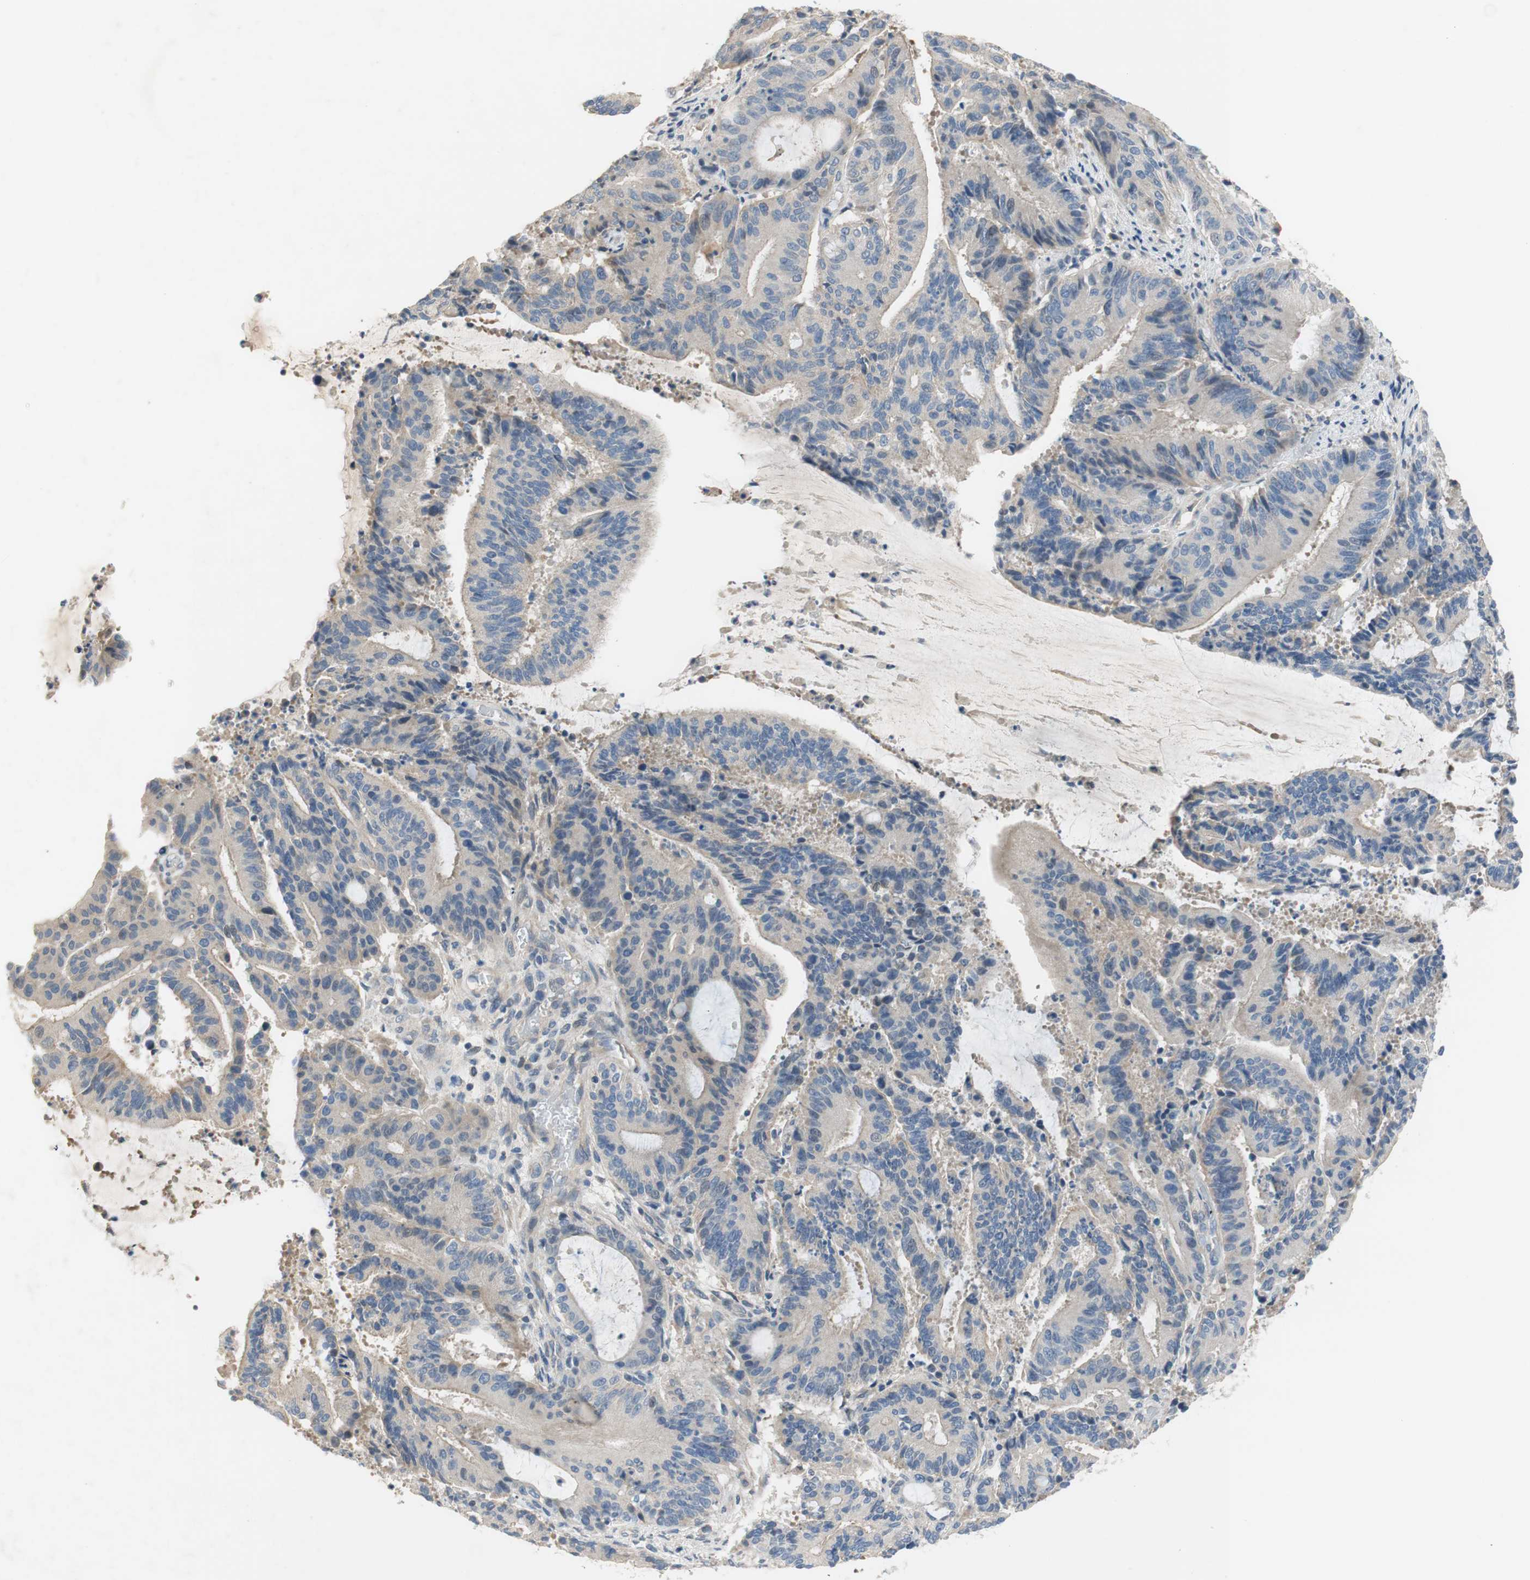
{"staining": {"intensity": "weak", "quantity": "<25%", "location": "cytoplasmic/membranous"}, "tissue": "liver cancer", "cell_type": "Tumor cells", "image_type": "cancer", "snomed": [{"axis": "morphology", "description": "Cholangiocarcinoma"}, {"axis": "topography", "description": "Liver"}], "caption": "This is an immunohistochemistry (IHC) photomicrograph of liver cholangiocarcinoma. There is no staining in tumor cells.", "gene": "TACR3", "patient": {"sex": "female", "age": 73}}